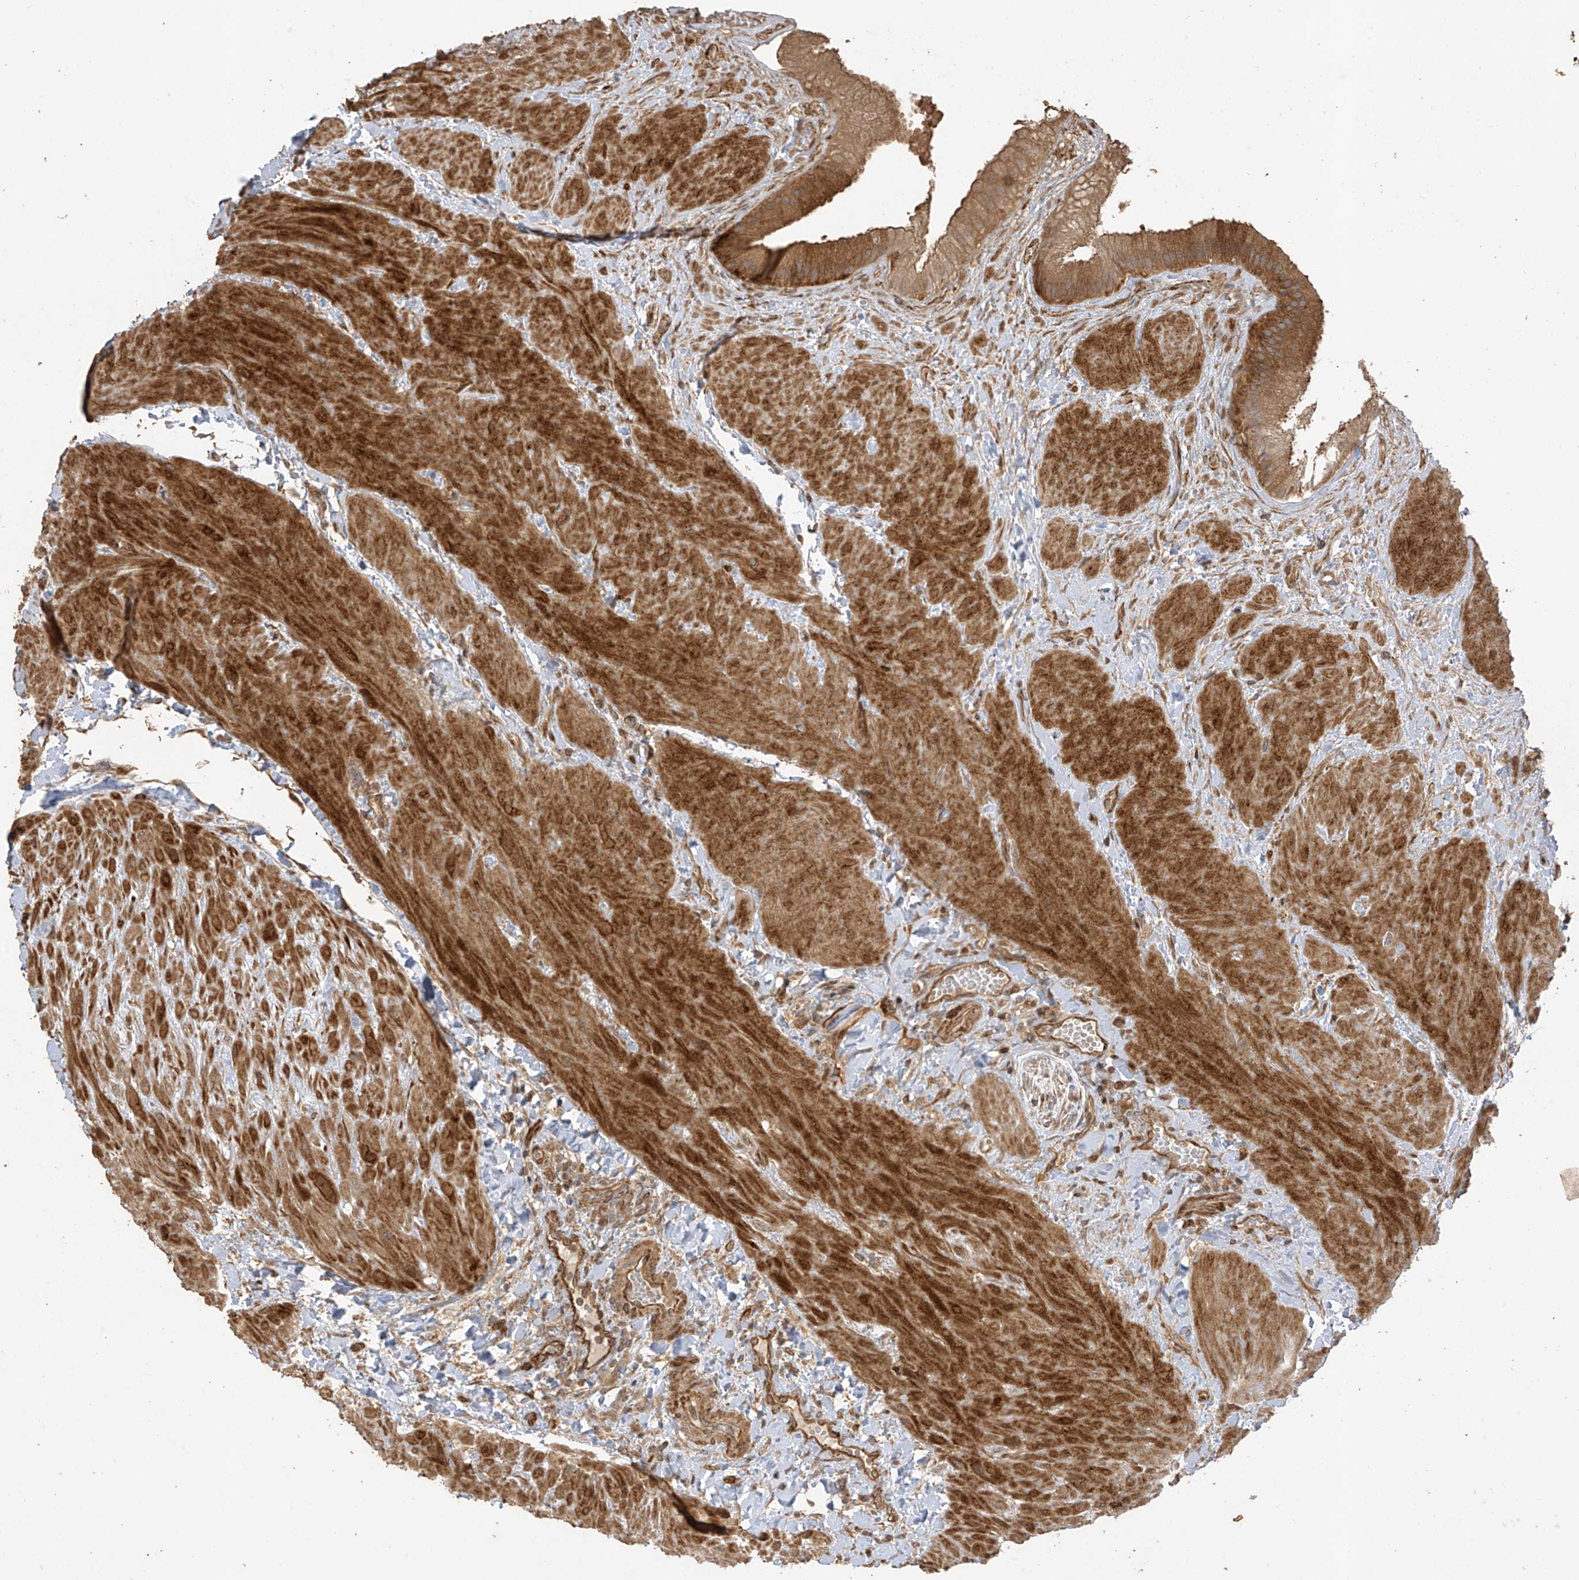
{"staining": {"intensity": "strong", "quantity": ">75%", "location": "cytoplasmic/membranous"}, "tissue": "gallbladder", "cell_type": "Glandular cells", "image_type": "normal", "snomed": [{"axis": "morphology", "description": "Normal tissue, NOS"}, {"axis": "topography", "description": "Gallbladder"}], "caption": "The micrograph shows a brown stain indicating the presence of a protein in the cytoplasmic/membranous of glandular cells in gallbladder.", "gene": "ZNF653", "patient": {"sex": "male", "age": 55}}